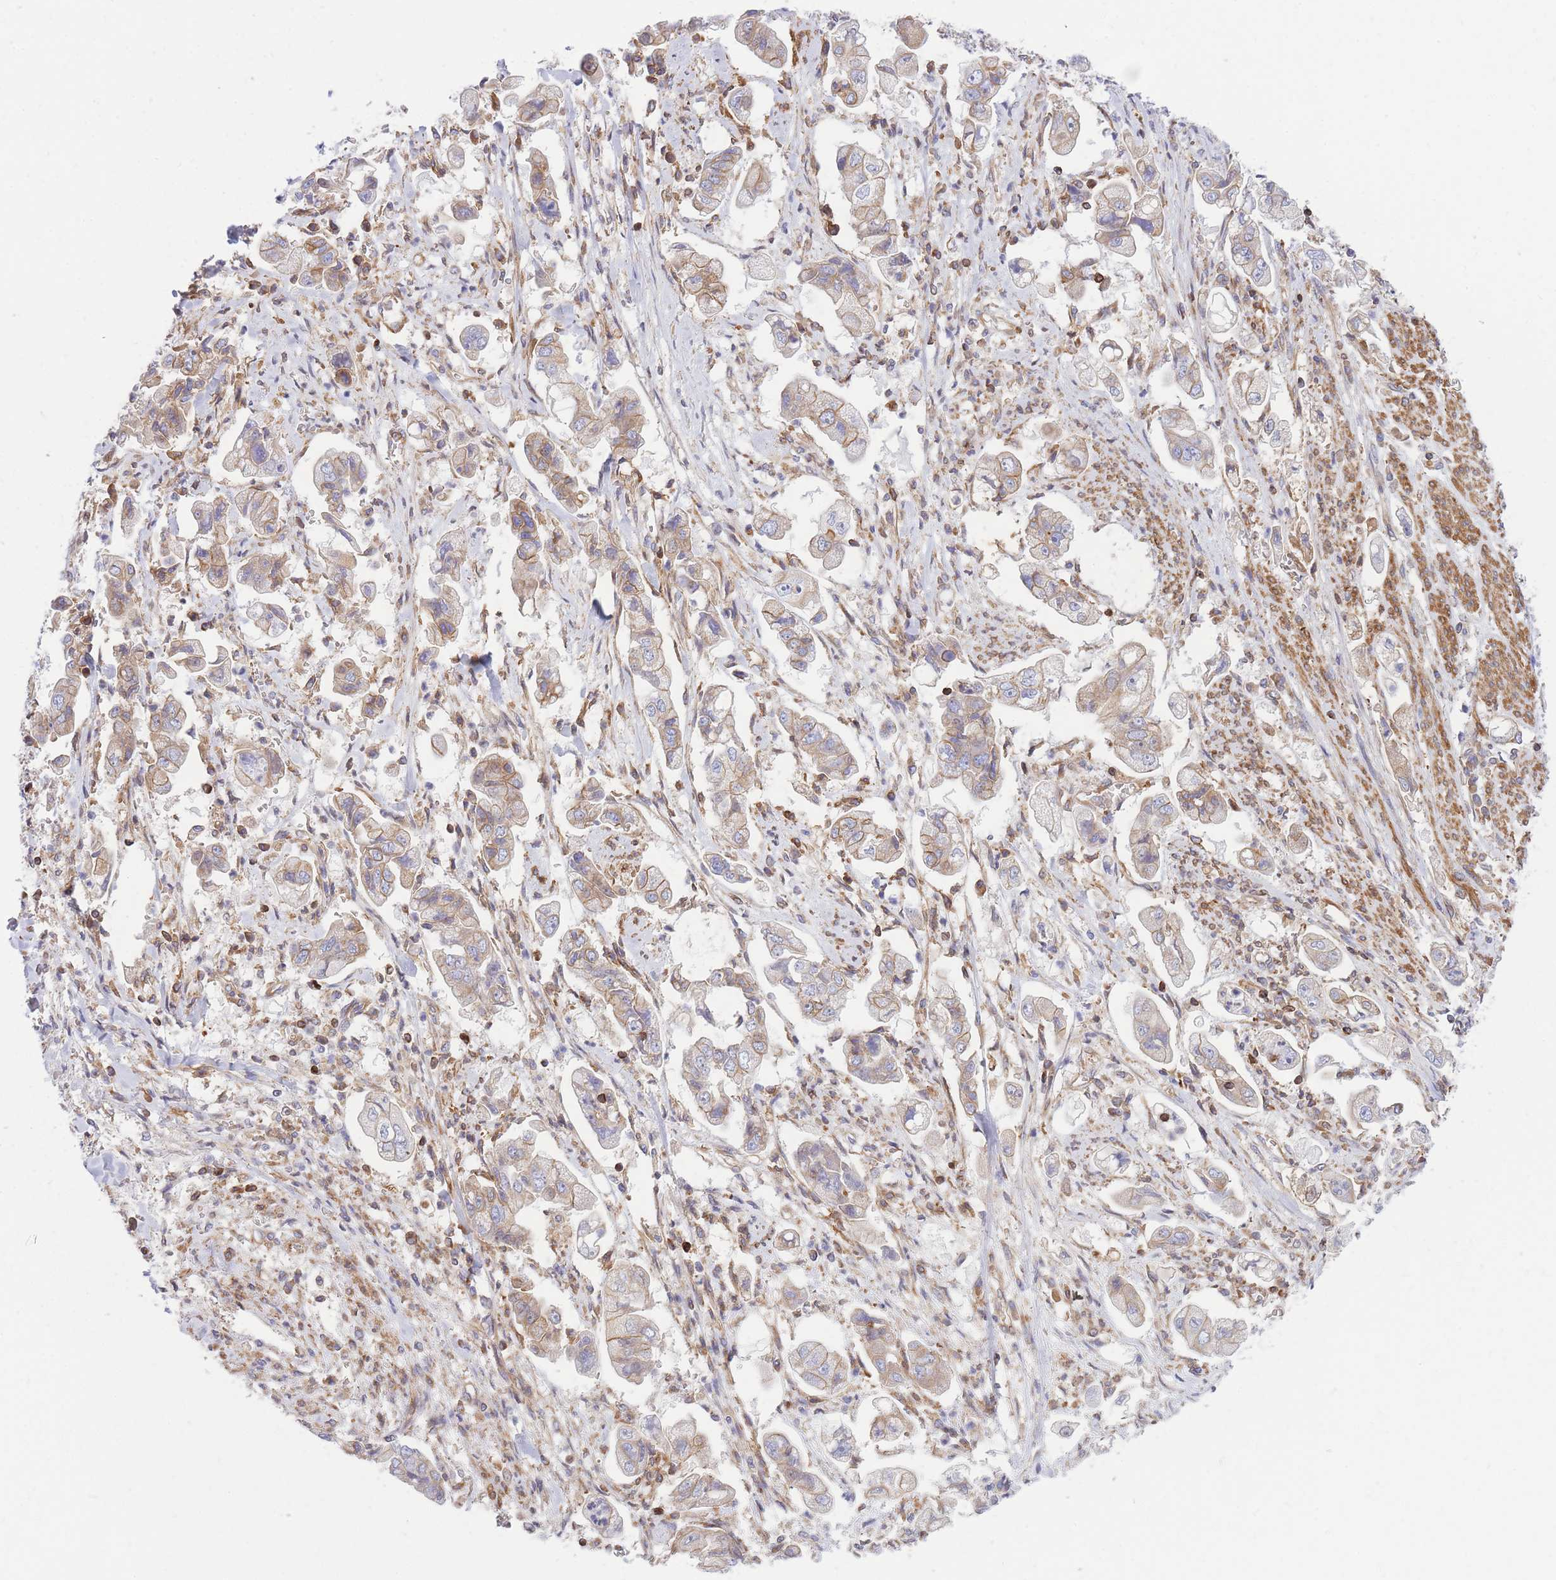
{"staining": {"intensity": "weak", "quantity": ">75%", "location": "cytoplasmic/membranous"}, "tissue": "stomach cancer", "cell_type": "Tumor cells", "image_type": "cancer", "snomed": [{"axis": "morphology", "description": "Adenocarcinoma, NOS"}, {"axis": "topography", "description": "Stomach"}], "caption": "Stomach cancer tissue exhibits weak cytoplasmic/membranous expression in approximately >75% of tumor cells The staining was performed using DAB to visualize the protein expression in brown, while the nuclei were stained in blue with hematoxylin (Magnification: 20x).", "gene": "REM1", "patient": {"sex": "male", "age": 62}}